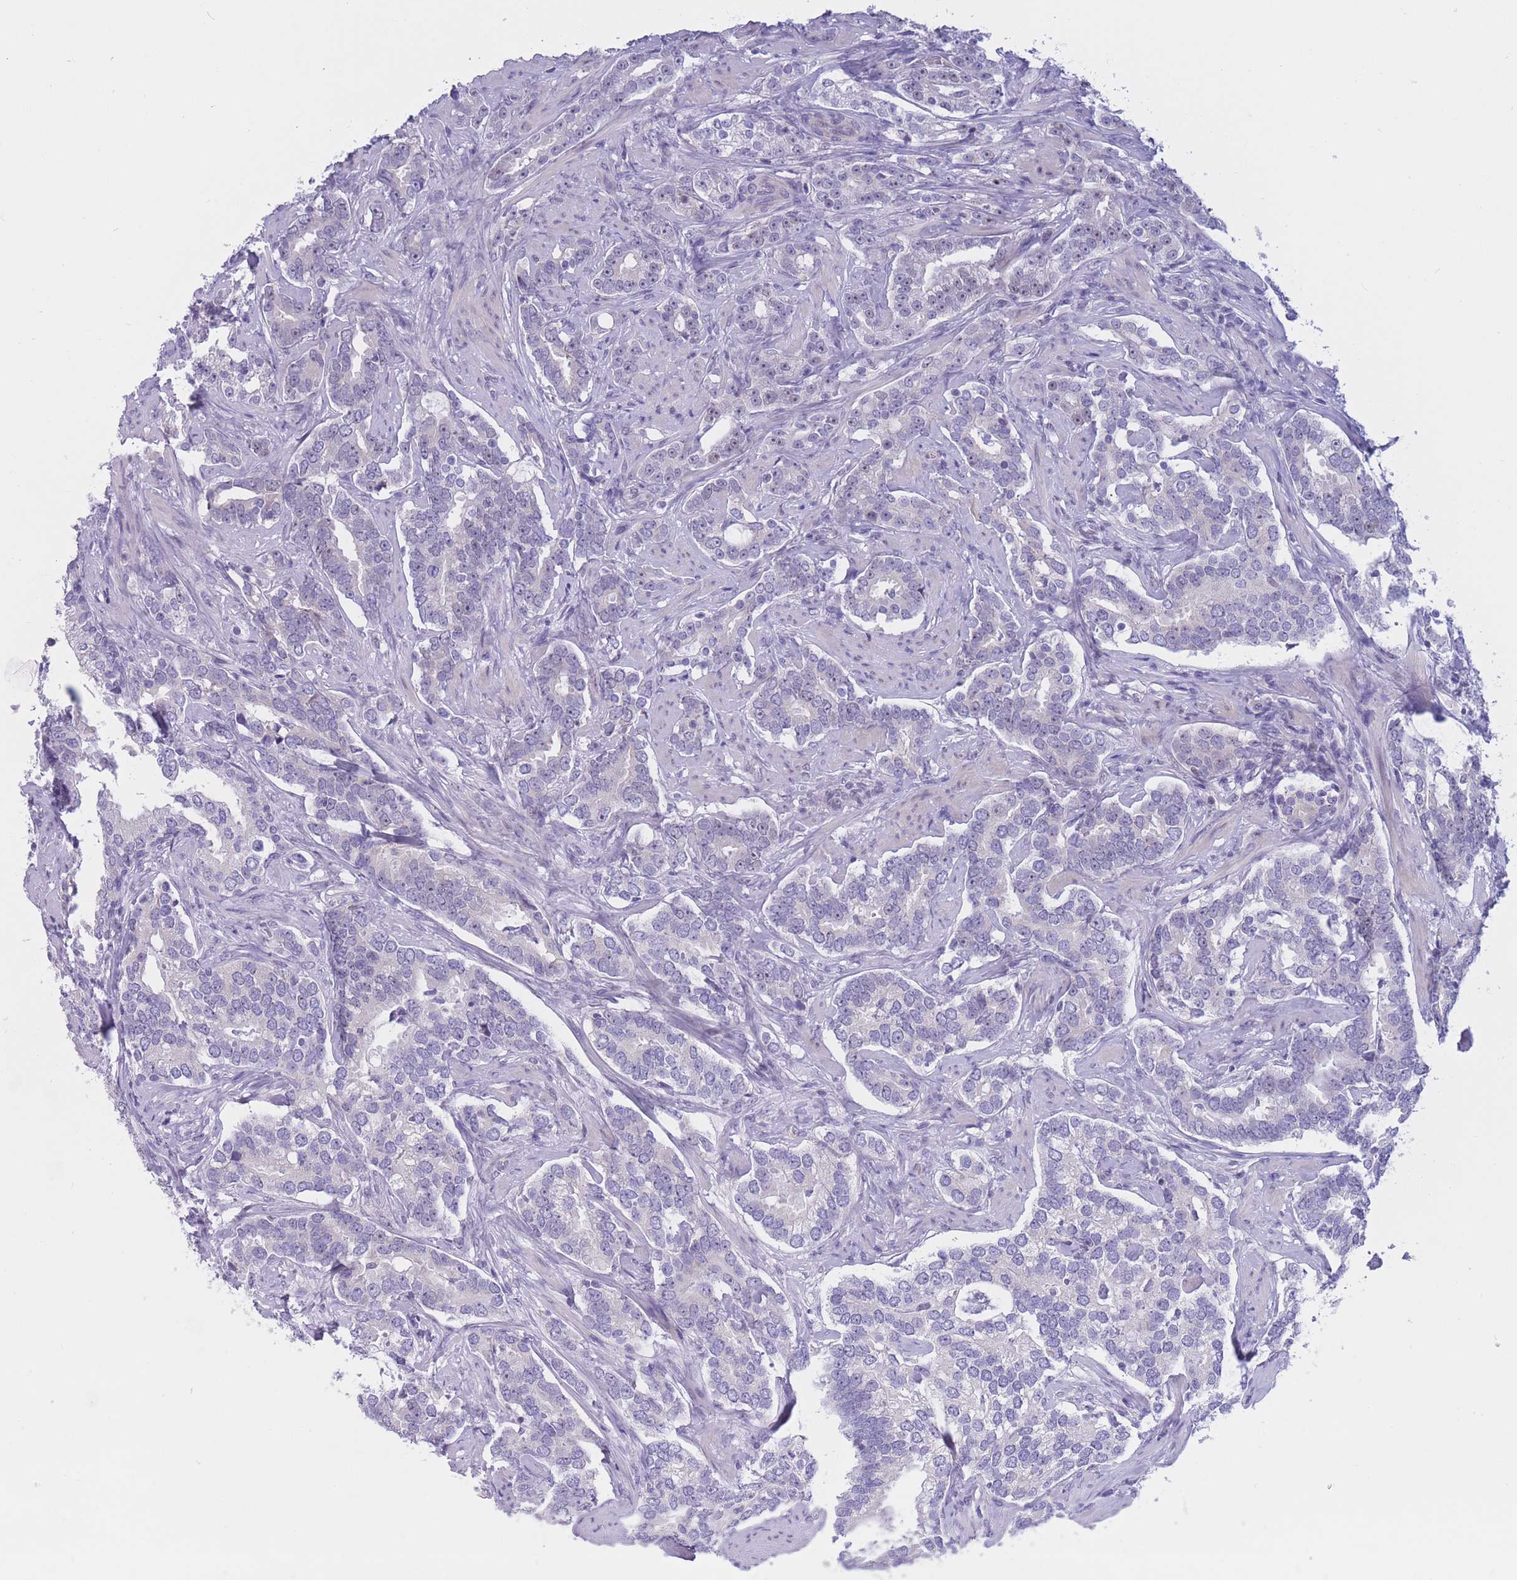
{"staining": {"intensity": "negative", "quantity": "none", "location": "none"}, "tissue": "prostate cancer", "cell_type": "Tumor cells", "image_type": "cancer", "snomed": [{"axis": "morphology", "description": "Adenocarcinoma, High grade"}, {"axis": "topography", "description": "Prostate"}], "caption": "An immunohistochemistry (IHC) image of prostate cancer (high-grade adenocarcinoma) is shown. There is no staining in tumor cells of prostate cancer (high-grade adenocarcinoma).", "gene": "BOP1", "patient": {"sex": "male", "age": 64}}